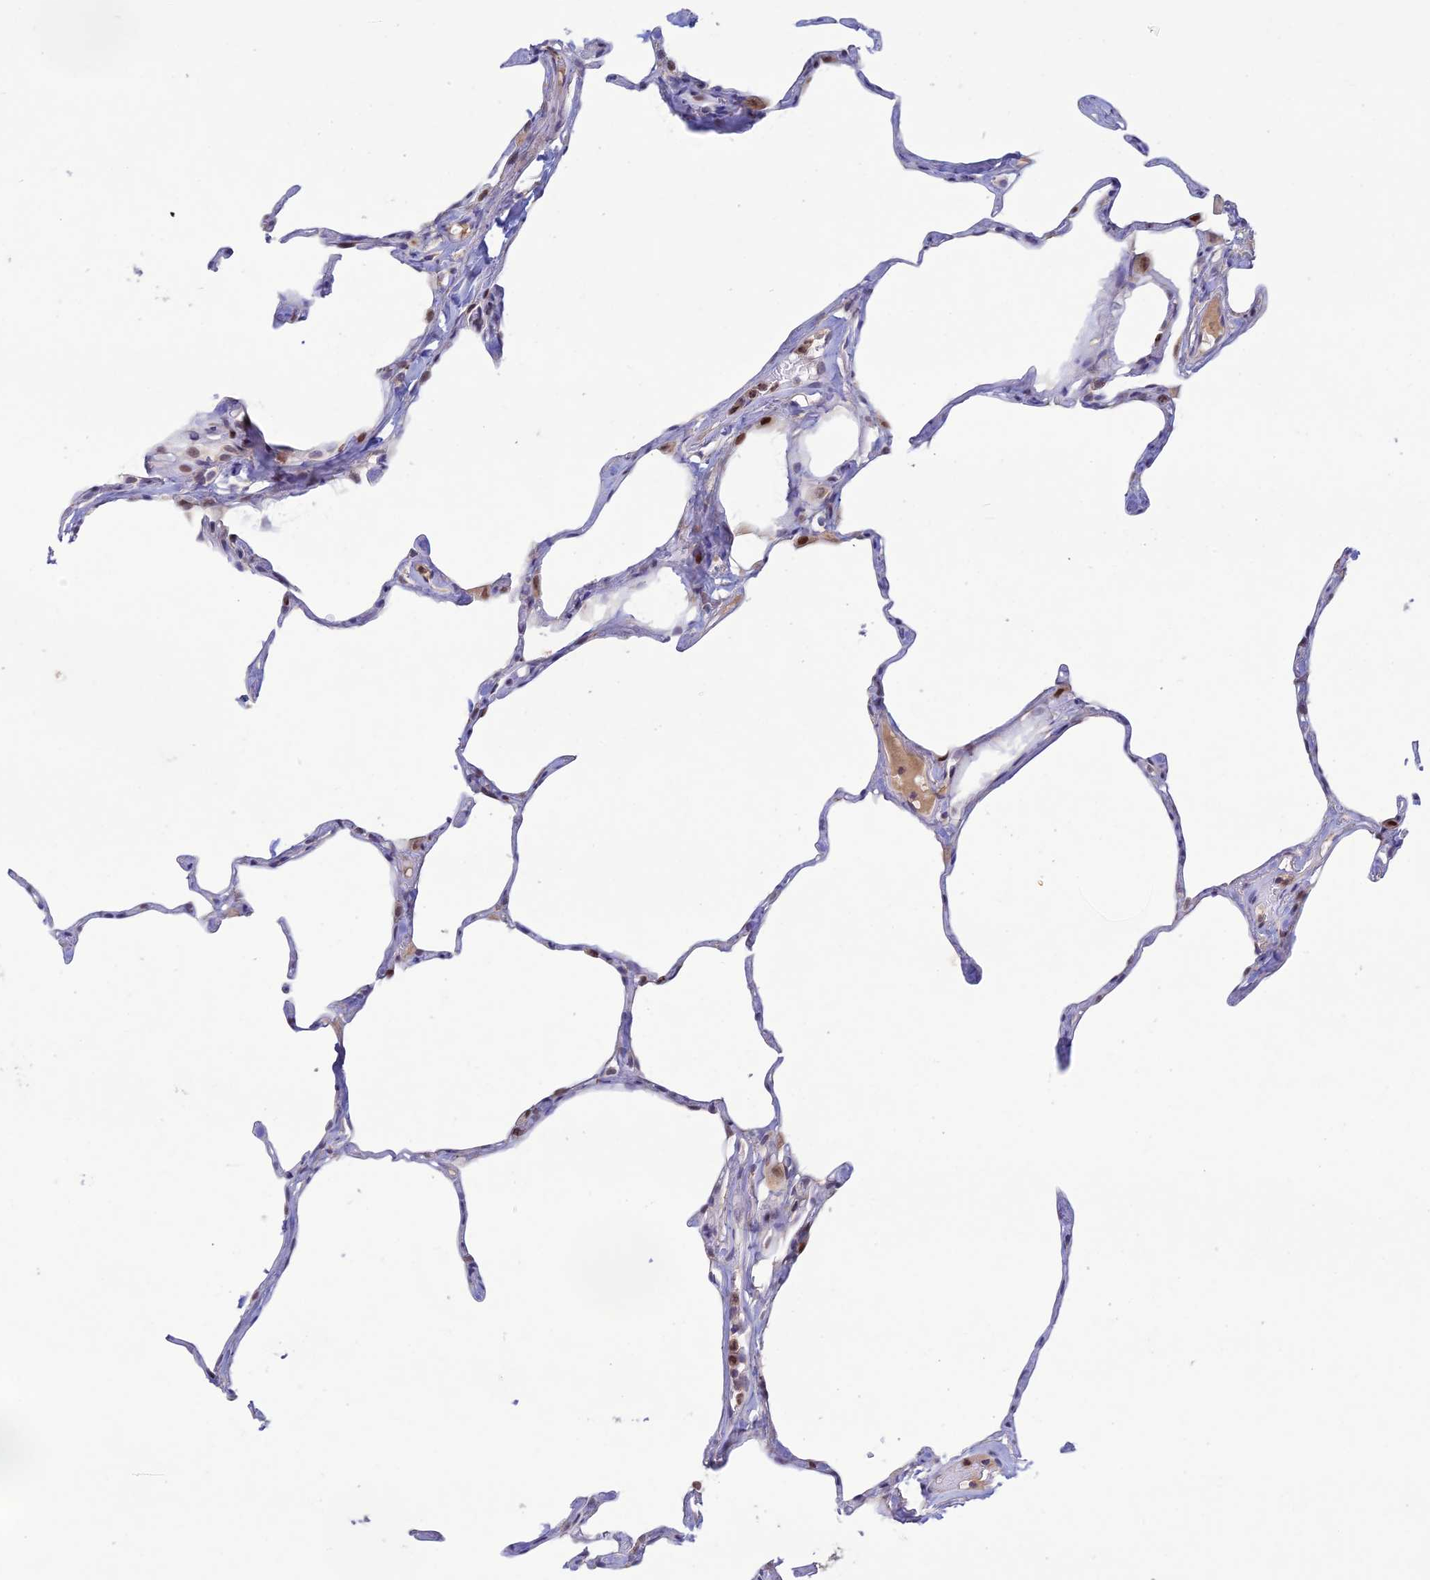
{"staining": {"intensity": "negative", "quantity": "none", "location": "none"}, "tissue": "lung", "cell_type": "Alveolar cells", "image_type": "normal", "snomed": [{"axis": "morphology", "description": "Normal tissue, NOS"}, {"axis": "topography", "description": "Lung"}], "caption": "IHC of benign human lung reveals no staining in alveolar cells.", "gene": "FASTKD5", "patient": {"sex": "male", "age": 65}}